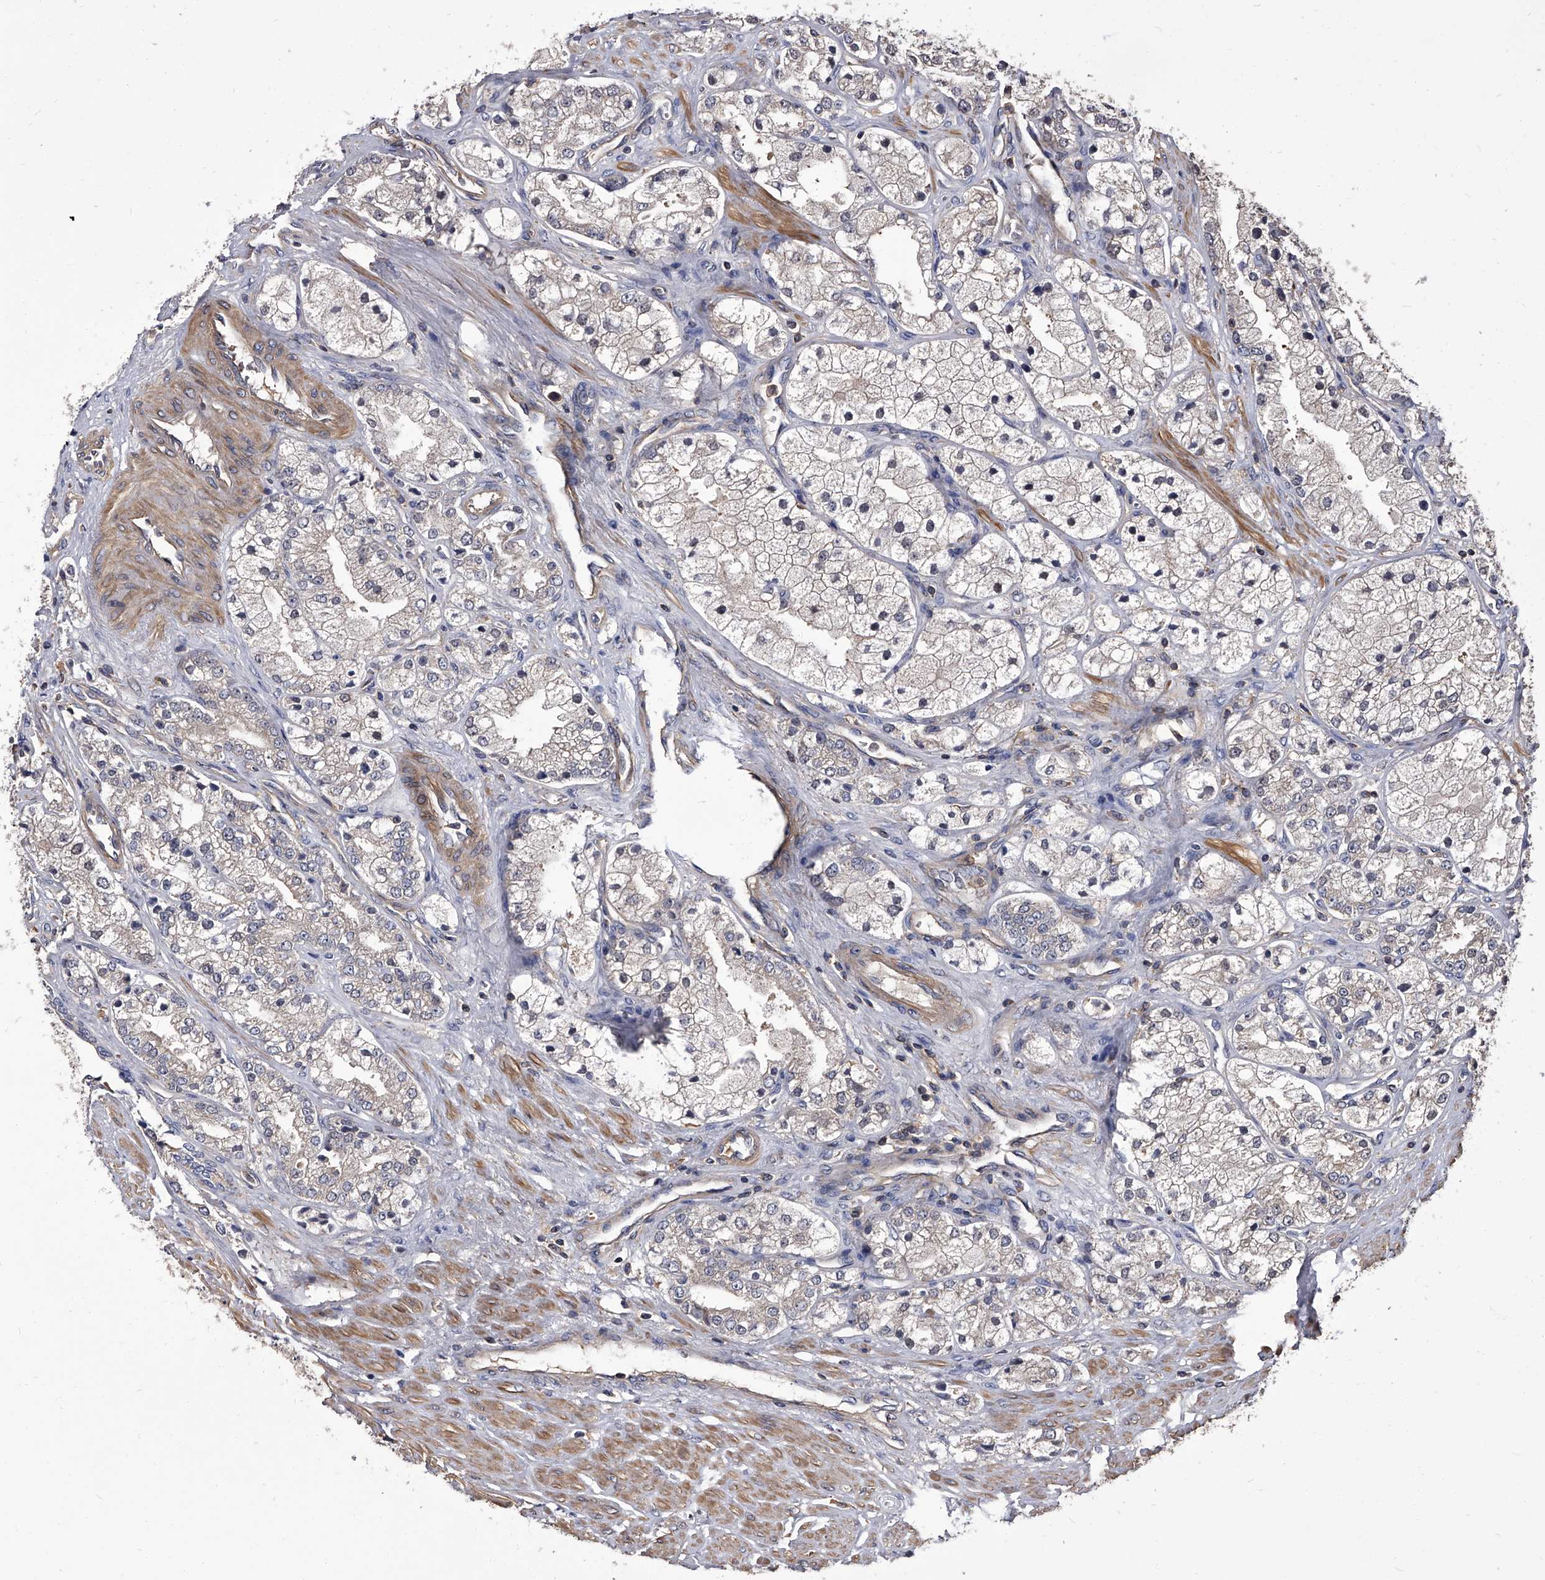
{"staining": {"intensity": "negative", "quantity": "none", "location": "none"}, "tissue": "prostate cancer", "cell_type": "Tumor cells", "image_type": "cancer", "snomed": [{"axis": "morphology", "description": "Adenocarcinoma, High grade"}, {"axis": "topography", "description": "Prostate"}], "caption": "Human prostate cancer stained for a protein using immunohistochemistry (IHC) demonstrates no positivity in tumor cells.", "gene": "STK36", "patient": {"sex": "male", "age": 50}}